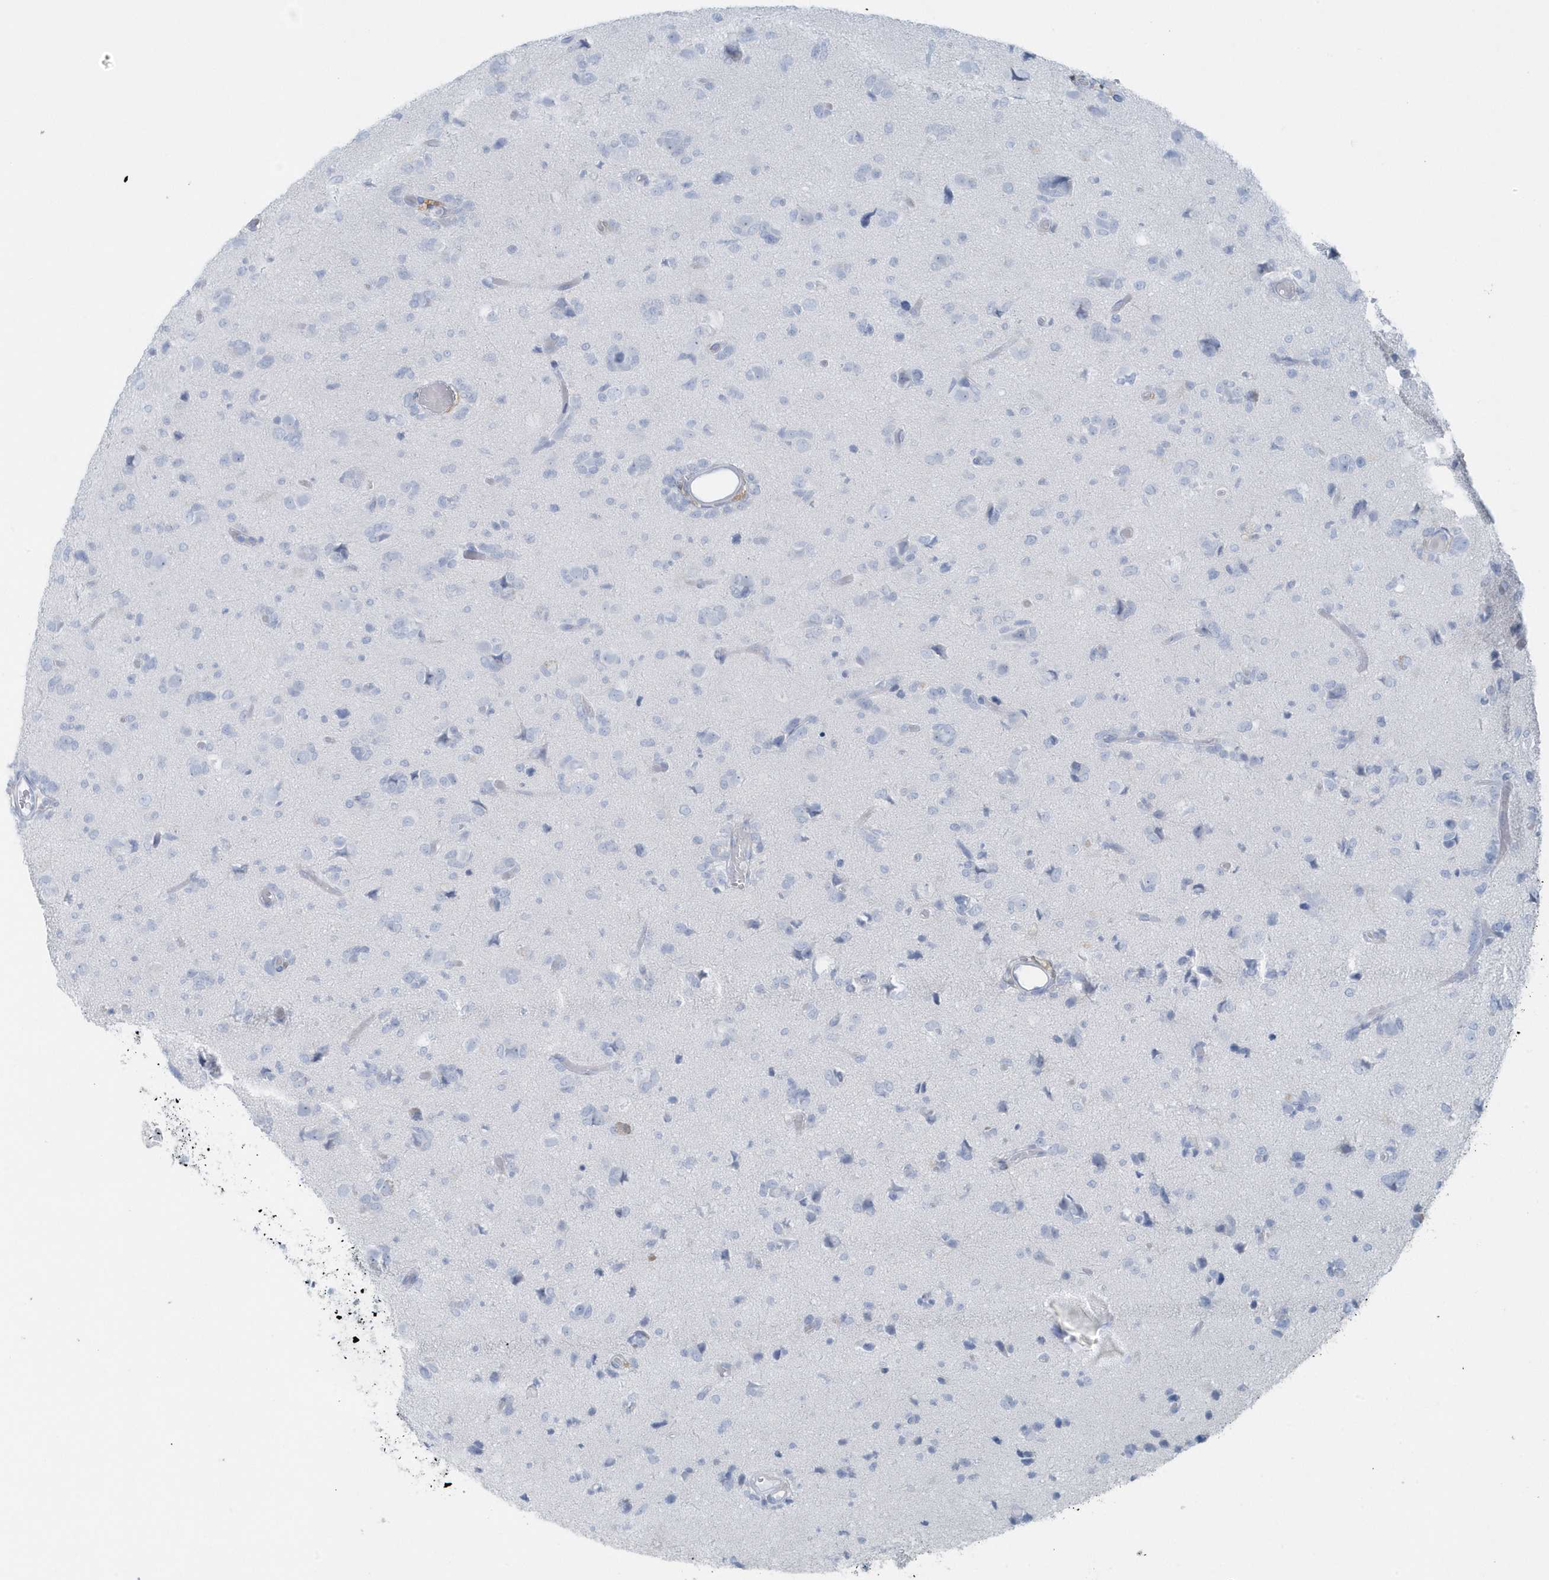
{"staining": {"intensity": "negative", "quantity": "none", "location": "none"}, "tissue": "glioma", "cell_type": "Tumor cells", "image_type": "cancer", "snomed": [{"axis": "morphology", "description": "Glioma, malignant, High grade"}, {"axis": "topography", "description": "Brain"}], "caption": "The micrograph exhibits no significant staining in tumor cells of malignant high-grade glioma.", "gene": "FAM98A", "patient": {"sex": "female", "age": 59}}